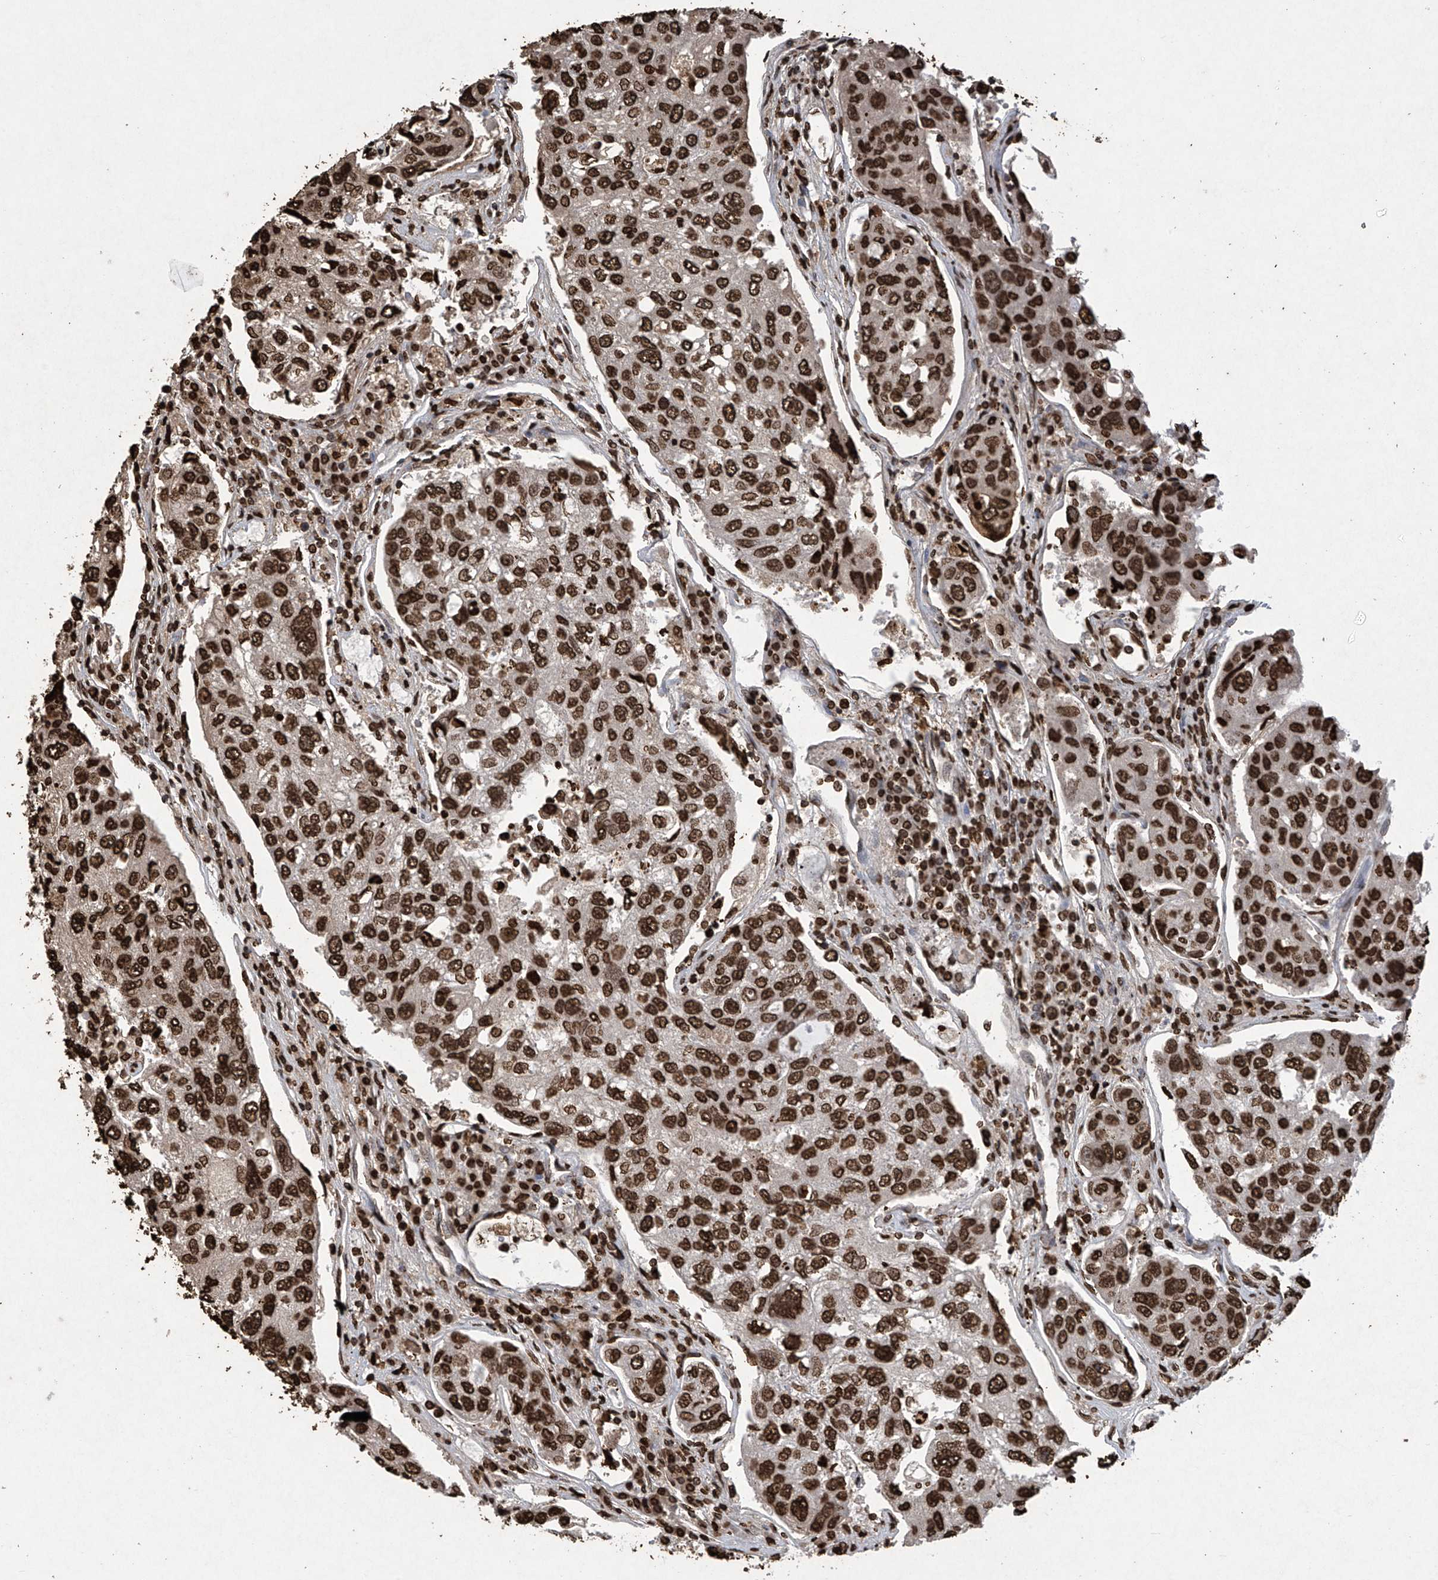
{"staining": {"intensity": "strong", "quantity": ">75%", "location": "nuclear"}, "tissue": "urothelial cancer", "cell_type": "Tumor cells", "image_type": "cancer", "snomed": [{"axis": "morphology", "description": "Urothelial carcinoma, High grade"}, {"axis": "topography", "description": "Lymph node"}, {"axis": "topography", "description": "Urinary bladder"}], "caption": "Urothelial carcinoma (high-grade) stained with a brown dye exhibits strong nuclear positive positivity in approximately >75% of tumor cells.", "gene": "H3-3A", "patient": {"sex": "male", "age": 51}}